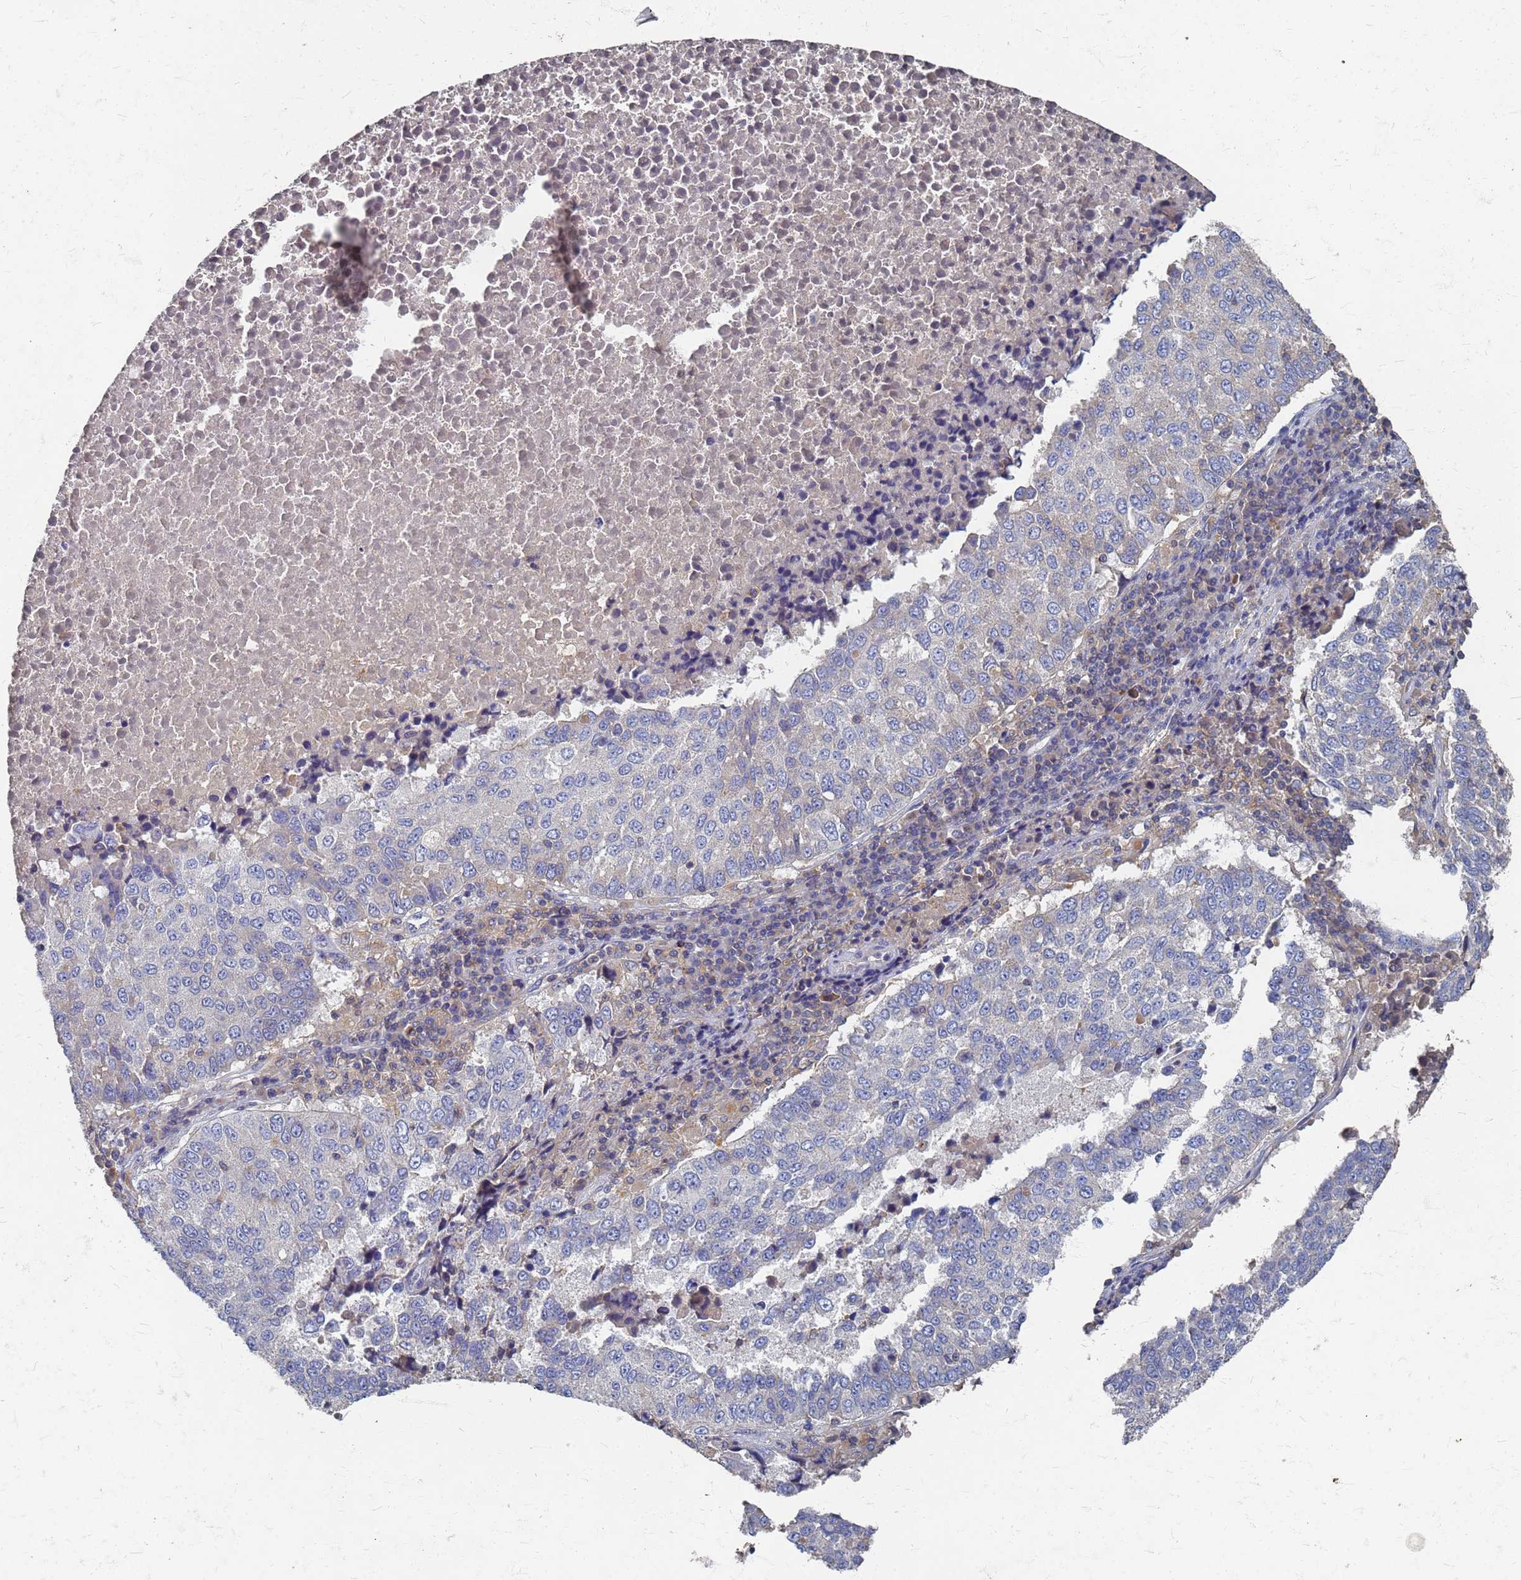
{"staining": {"intensity": "negative", "quantity": "none", "location": "none"}, "tissue": "lung cancer", "cell_type": "Tumor cells", "image_type": "cancer", "snomed": [{"axis": "morphology", "description": "Squamous cell carcinoma, NOS"}, {"axis": "topography", "description": "Lung"}], "caption": "Tumor cells show no significant positivity in lung cancer. (Brightfield microscopy of DAB immunohistochemistry at high magnification).", "gene": "KRCC1", "patient": {"sex": "male", "age": 73}}